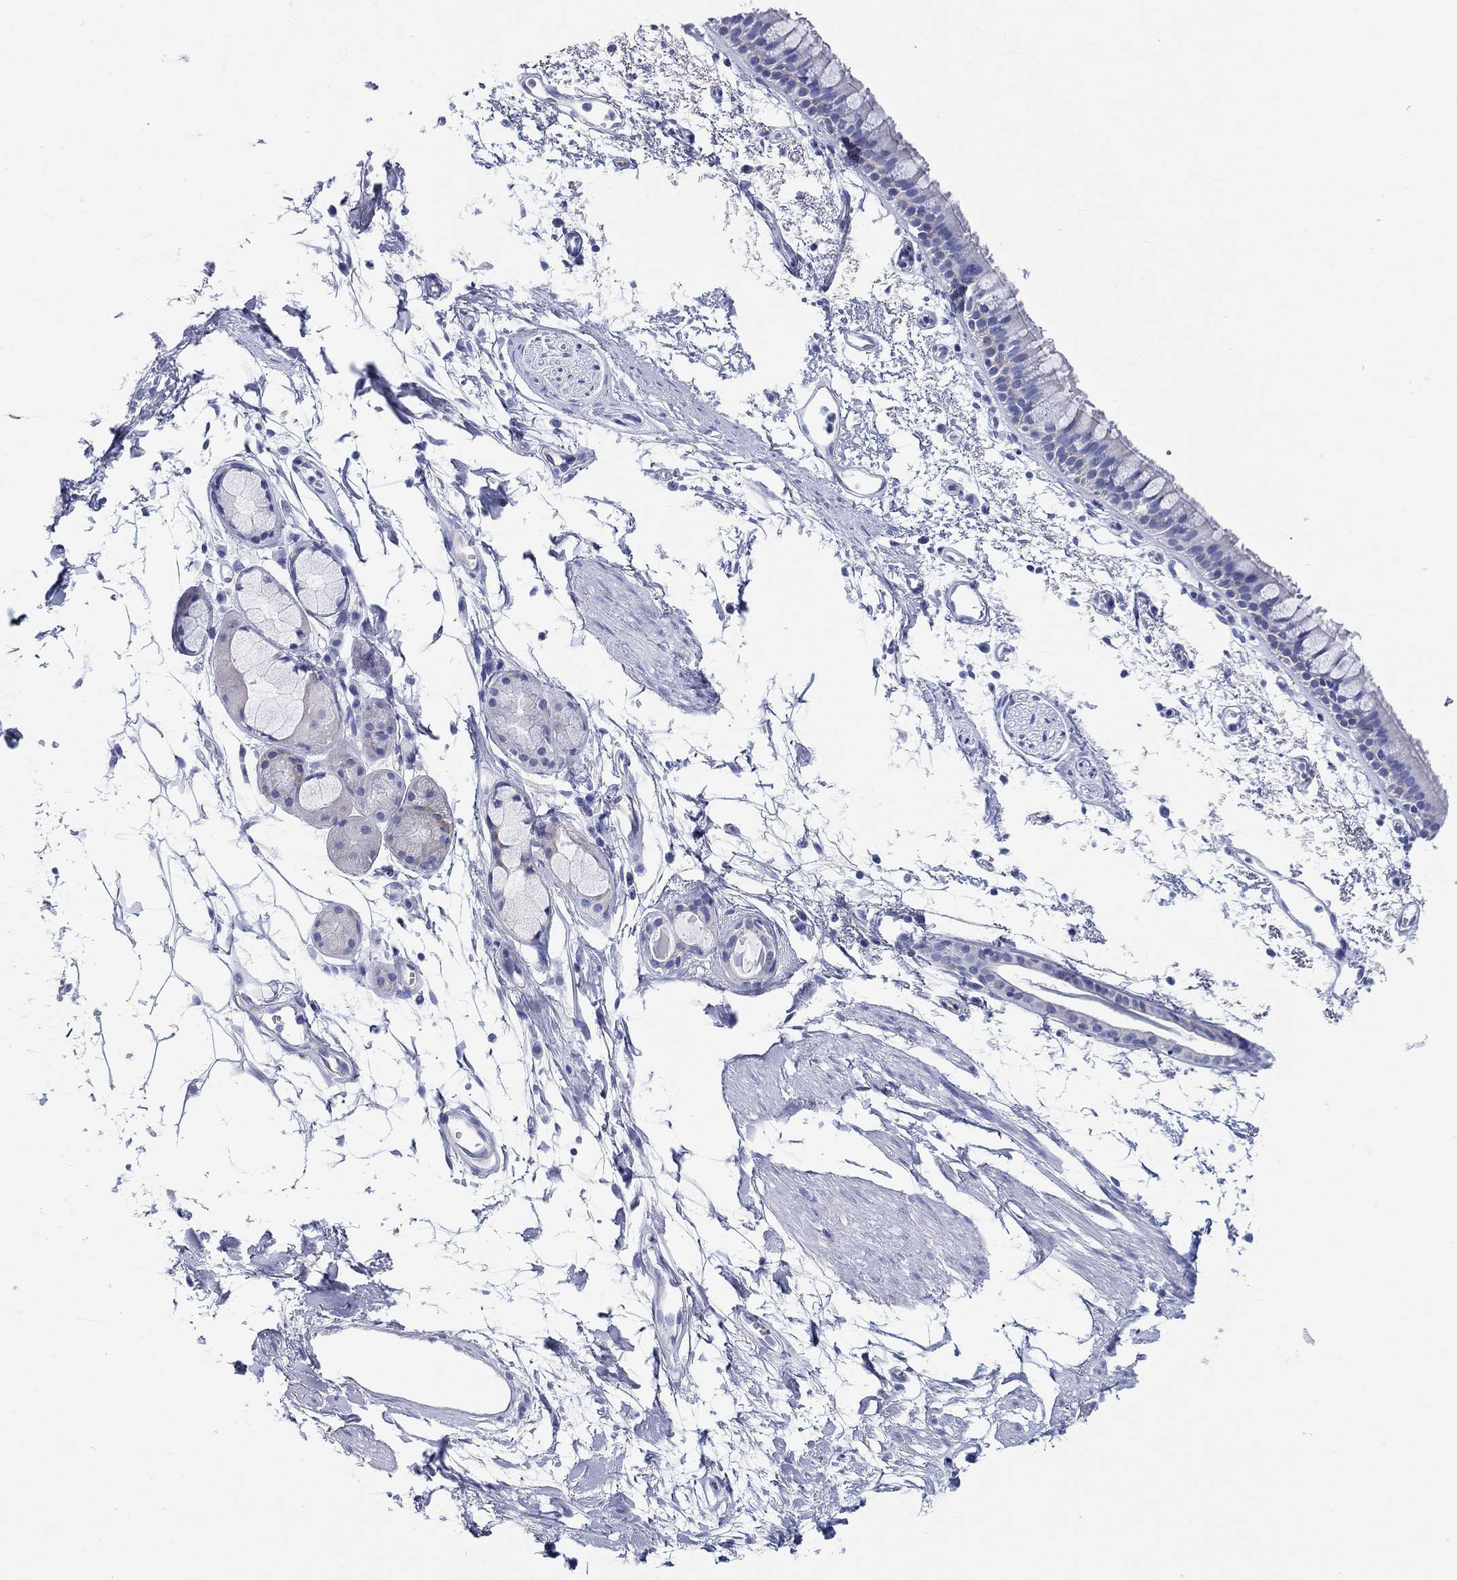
{"staining": {"intensity": "negative", "quantity": "none", "location": "none"}, "tissue": "bronchus", "cell_type": "Respiratory epithelial cells", "image_type": "normal", "snomed": [{"axis": "morphology", "description": "Normal tissue, NOS"}, {"axis": "topography", "description": "Cartilage tissue"}, {"axis": "topography", "description": "Bronchus"}], "caption": "High power microscopy photomicrograph of an IHC image of benign bronchus, revealing no significant staining in respiratory epithelial cells. (Brightfield microscopy of DAB immunohistochemistry (IHC) at high magnification).", "gene": "RD3L", "patient": {"sex": "male", "age": 66}}